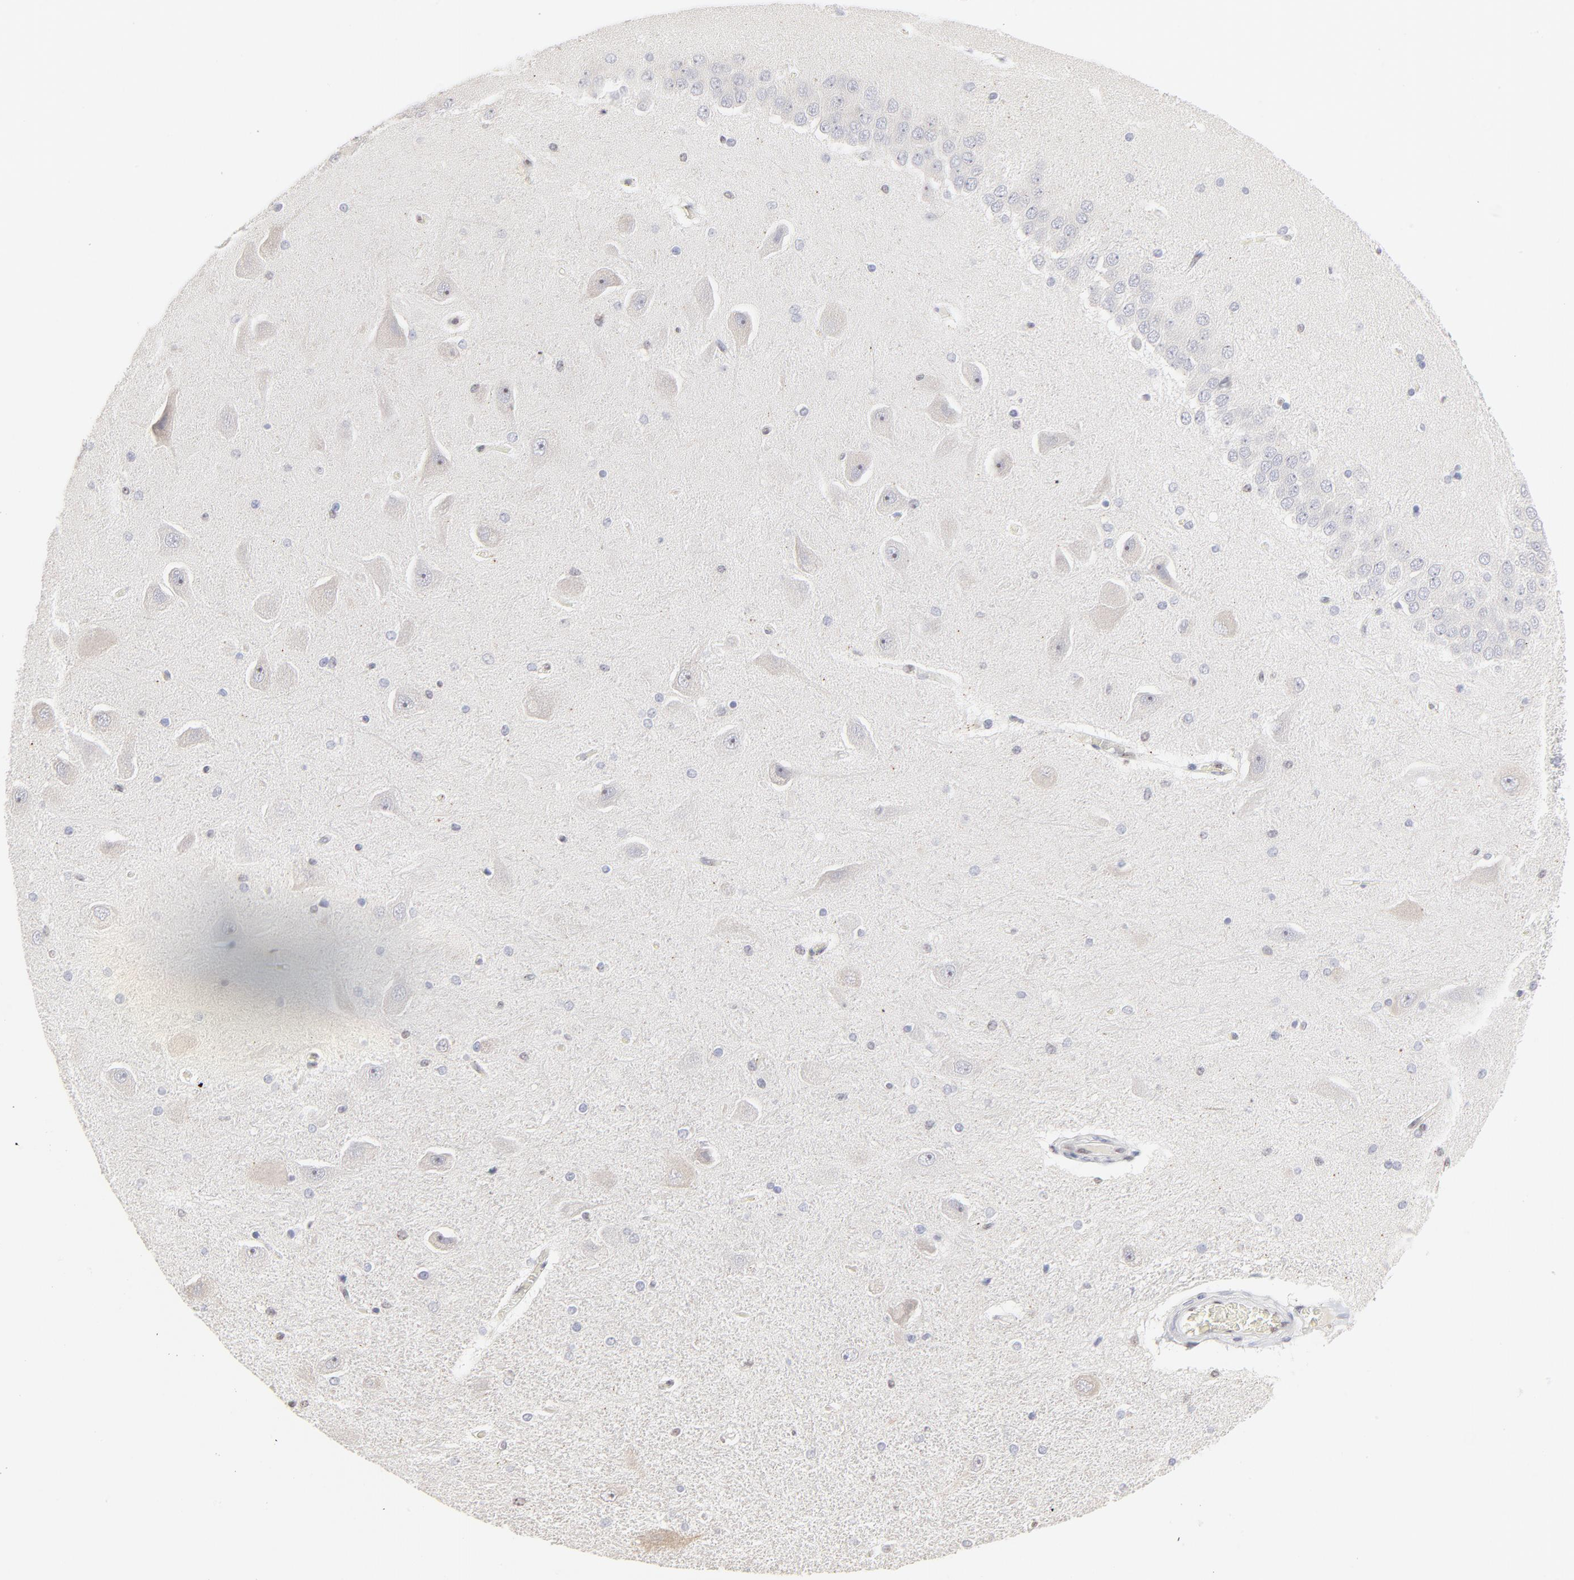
{"staining": {"intensity": "negative", "quantity": "none", "location": "none"}, "tissue": "hippocampus", "cell_type": "Glial cells", "image_type": "normal", "snomed": [{"axis": "morphology", "description": "Normal tissue, NOS"}, {"axis": "topography", "description": "Hippocampus"}], "caption": "This photomicrograph is of benign hippocampus stained with immunohistochemistry to label a protein in brown with the nuclei are counter-stained blue. There is no staining in glial cells.", "gene": "NFIL3", "patient": {"sex": "female", "age": 54}}